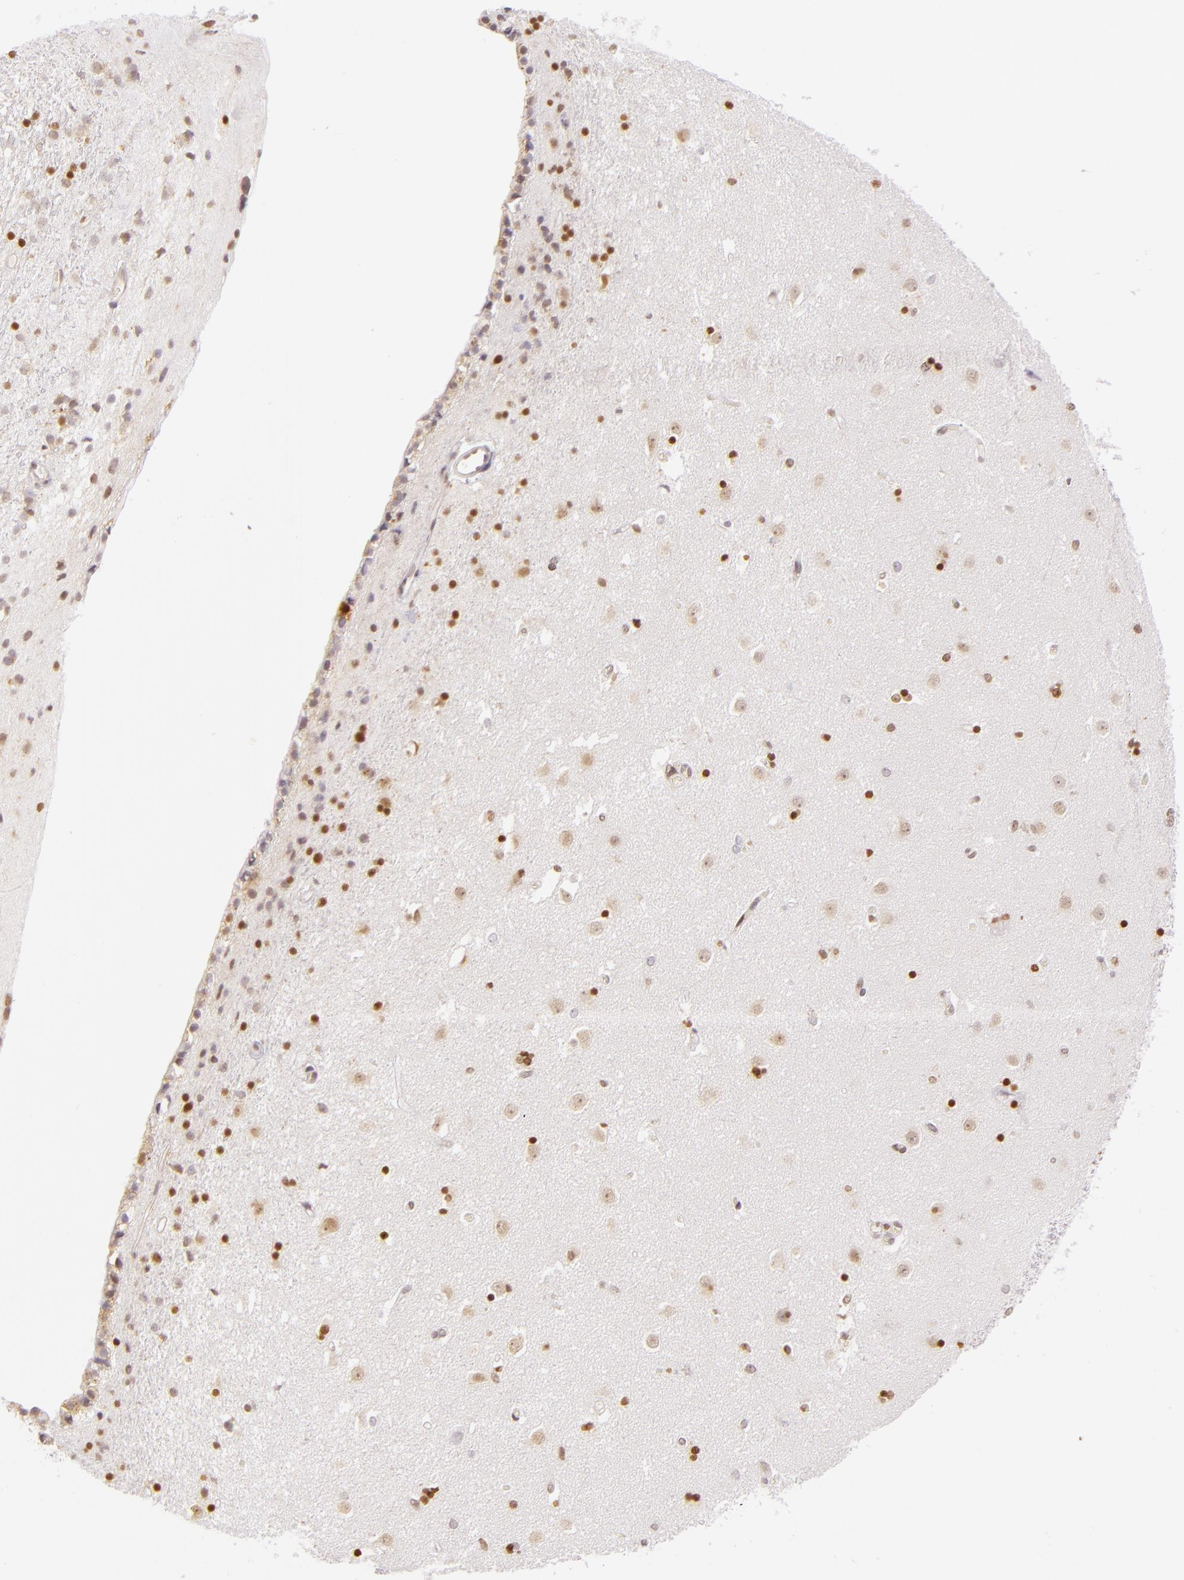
{"staining": {"intensity": "moderate", "quantity": ">75%", "location": "nuclear"}, "tissue": "caudate", "cell_type": "Glial cells", "image_type": "normal", "snomed": [{"axis": "morphology", "description": "Normal tissue, NOS"}, {"axis": "topography", "description": "Lateral ventricle wall"}], "caption": "A high-resolution photomicrograph shows immunohistochemistry (IHC) staining of benign caudate, which shows moderate nuclear staining in approximately >75% of glial cells.", "gene": "ENSG00000290315", "patient": {"sex": "female", "age": 54}}